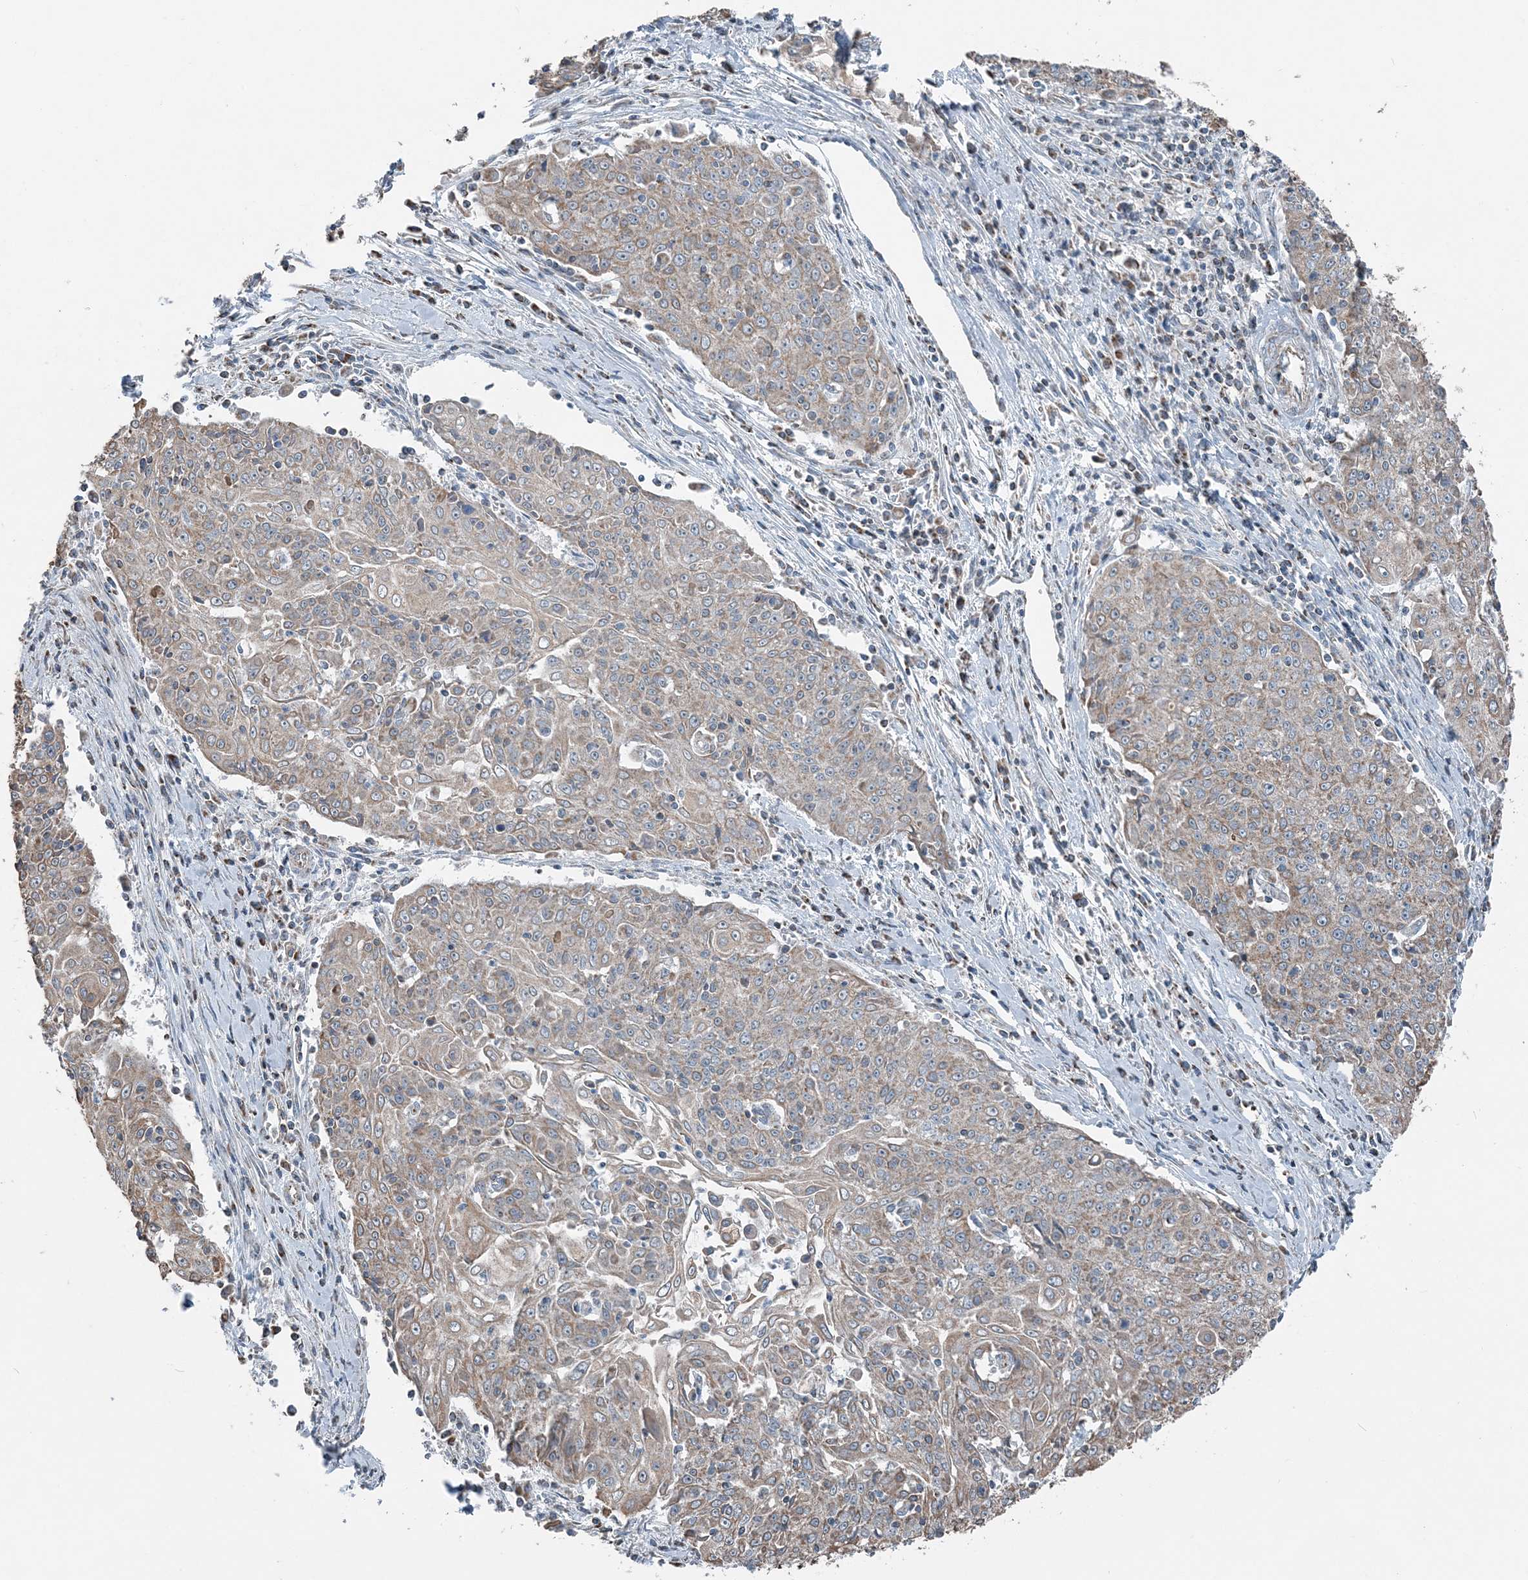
{"staining": {"intensity": "weak", "quantity": ">75%", "location": "cytoplasmic/membranous"}, "tissue": "cervical cancer", "cell_type": "Tumor cells", "image_type": "cancer", "snomed": [{"axis": "morphology", "description": "Squamous cell carcinoma, NOS"}, {"axis": "topography", "description": "Cervix"}], "caption": "A brown stain shows weak cytoplasmic/membranous positivity of a protein in squamous cell carcinoma (cervical) tumor cells.", "gene": "SUCLG1", "patient": {"sex": "female", "age": 48}}